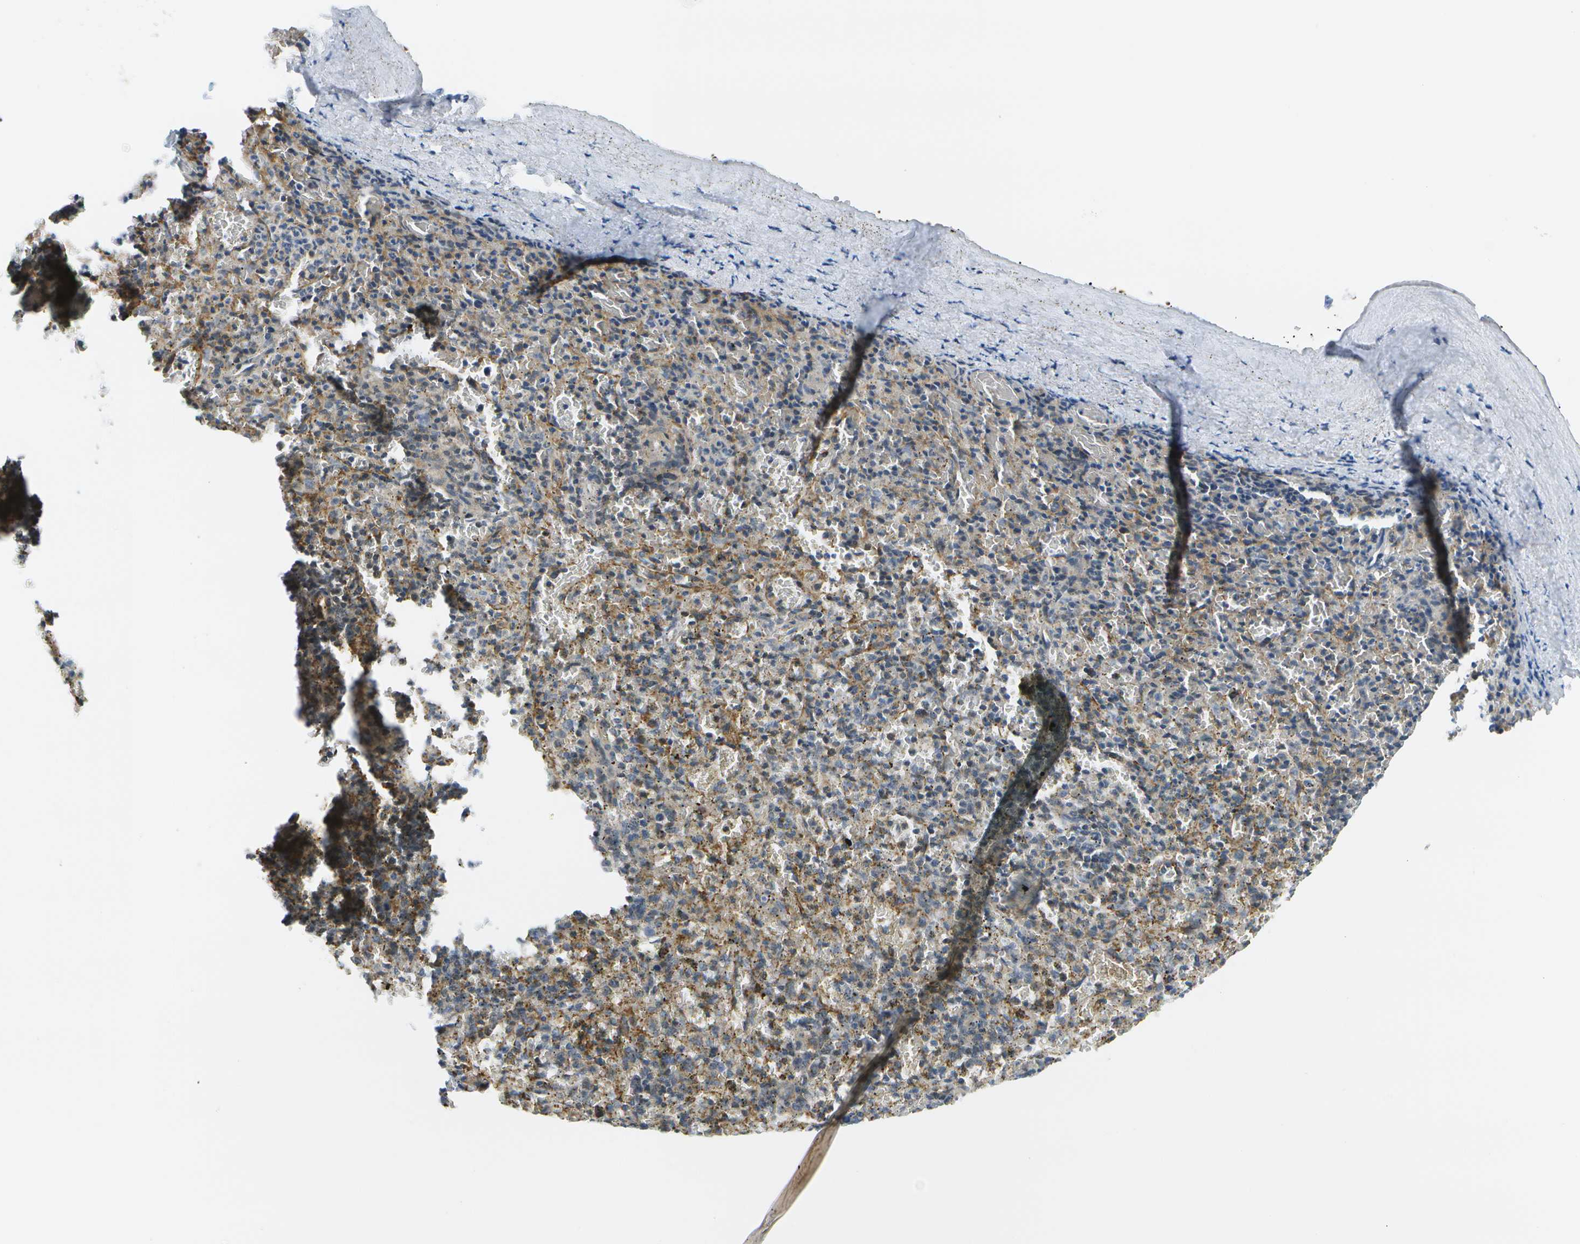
{"staining": {"intensity": "negative", "quantity": "none", "location": "none"}, "tissue": "spleen", "cell_type": "Cells in red pulp", "image_type": "normal", "snomed": [{"axis": "morphology", "description": "Normal tissue, NOS"}, {"axis": "topography", "description": "Spleen"}], "caption": "An image of human spleen is negative for staining in cells in red pulp. (Brightfield microscopy of DAB IHC at high magnification).", "gene": "KIAA0040", "patient": {"sex": "male", "age": 72}}